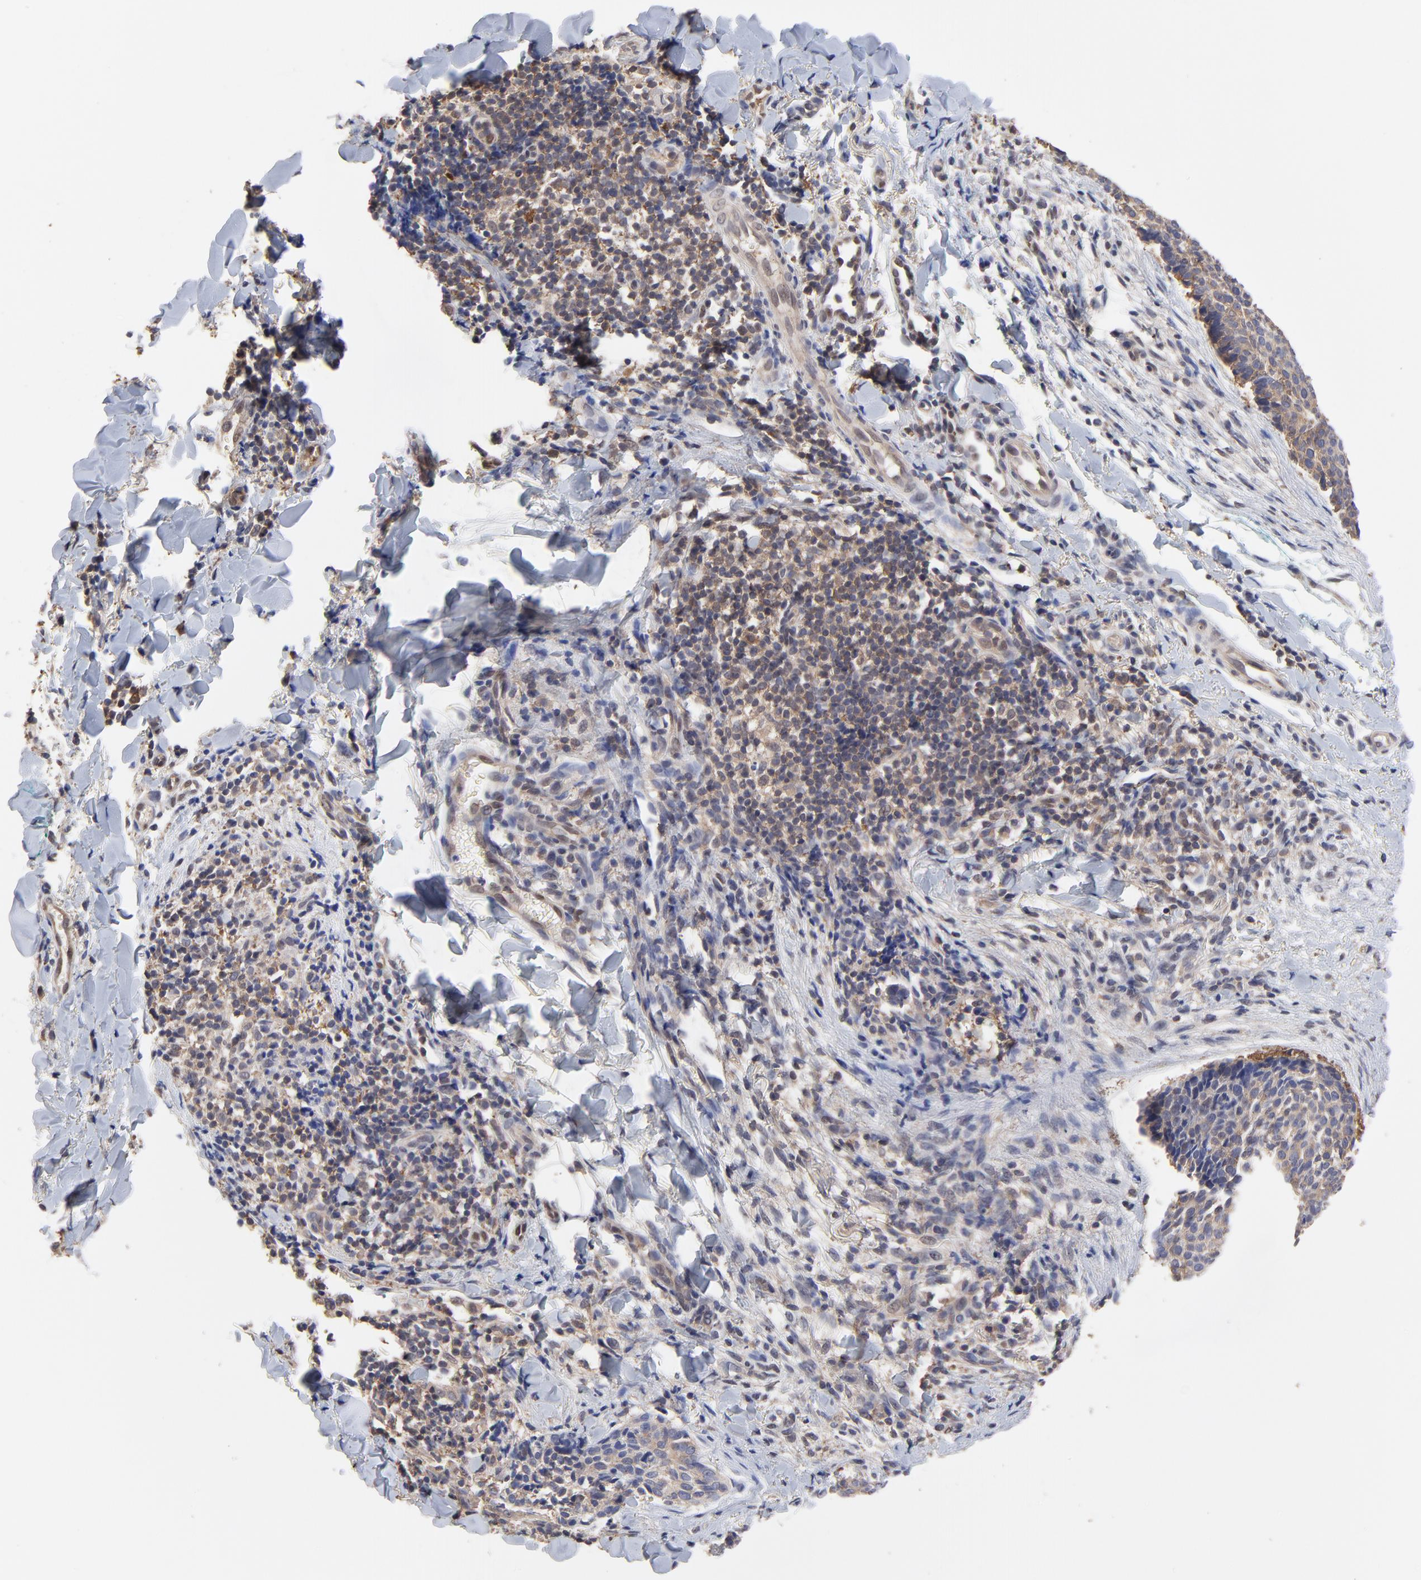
{"staining": {"intensity": "weak", "quantity": ">75%", "location": "cytoplasmic/membranous"}, "tissue": "skin cancer", "cell_type": "Tumor cells", "image_type": "cancer", "snomed": [{"axis": "morphology", "description": "Normal tissue, NOS"}, {"axis": "morphology", "description": "Basal cell carcinoma"}, {"axis": "topography", "description": "Skin"}], "caption": "Weak cytoplasmic/membranous expression for a protein is identified in about >75% of tumor cells of basal cell carcinoma (skin) using immunohistochemistry.", "gene": "CCT2", "patient": {"sex": "female", "age": 57}}